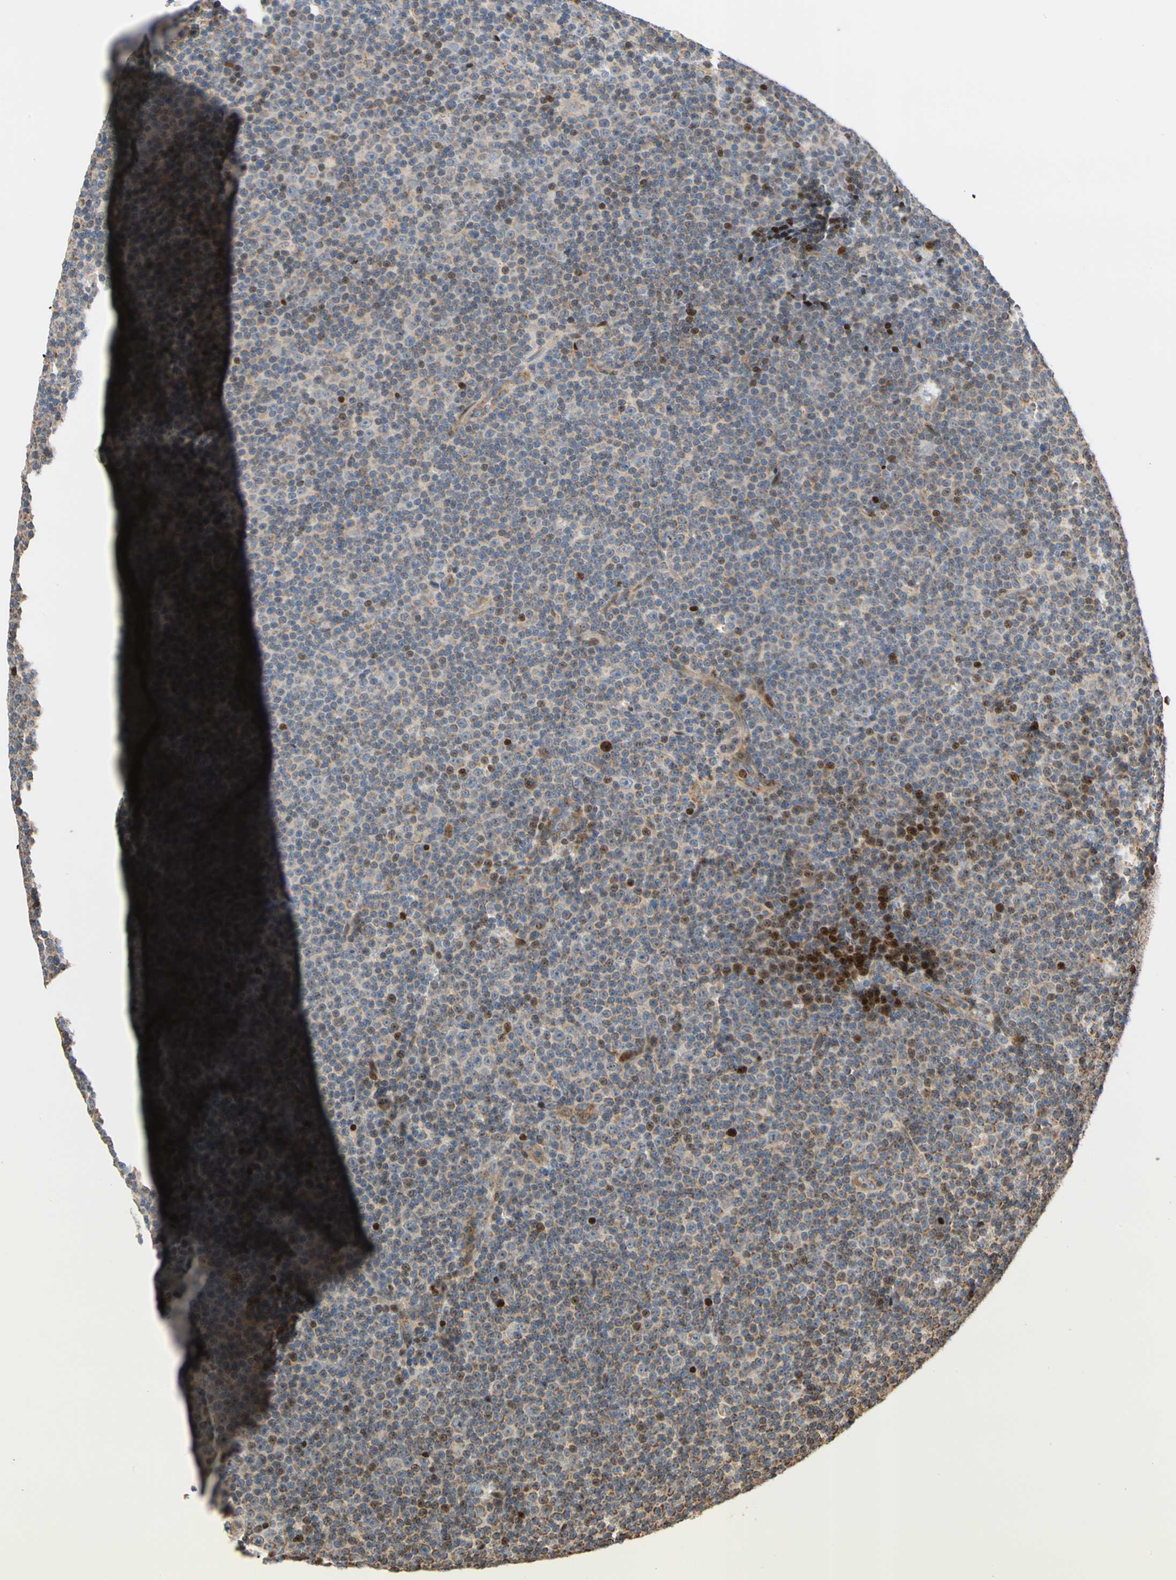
{"staining": {"intensity": "strong", "quantity": "<25%", "location": "nuclear"}, "tissue": "lymphoma", "cell_type": "Tumor cells", "image_type": "cancer", "snomed": [{"axis": "morphology", "description": "Malignant lymphoma, non-Hodgkin's type, Low grade"}, {"axis": "topography", "description": "Lymph node"}], "caption": "High-power microscopy captured an immunohistochemistry (IHC) photomicrograph of lymphoma, revealing strong nuclear positivity in approximately <25% of tumor cells. (Stains: DAB in brown, nuclei in blue, Microscopy: brightfield microscopy at high magnification).", "gene": "IP6K2", "patient": {"sex": "female", "age": 67}}